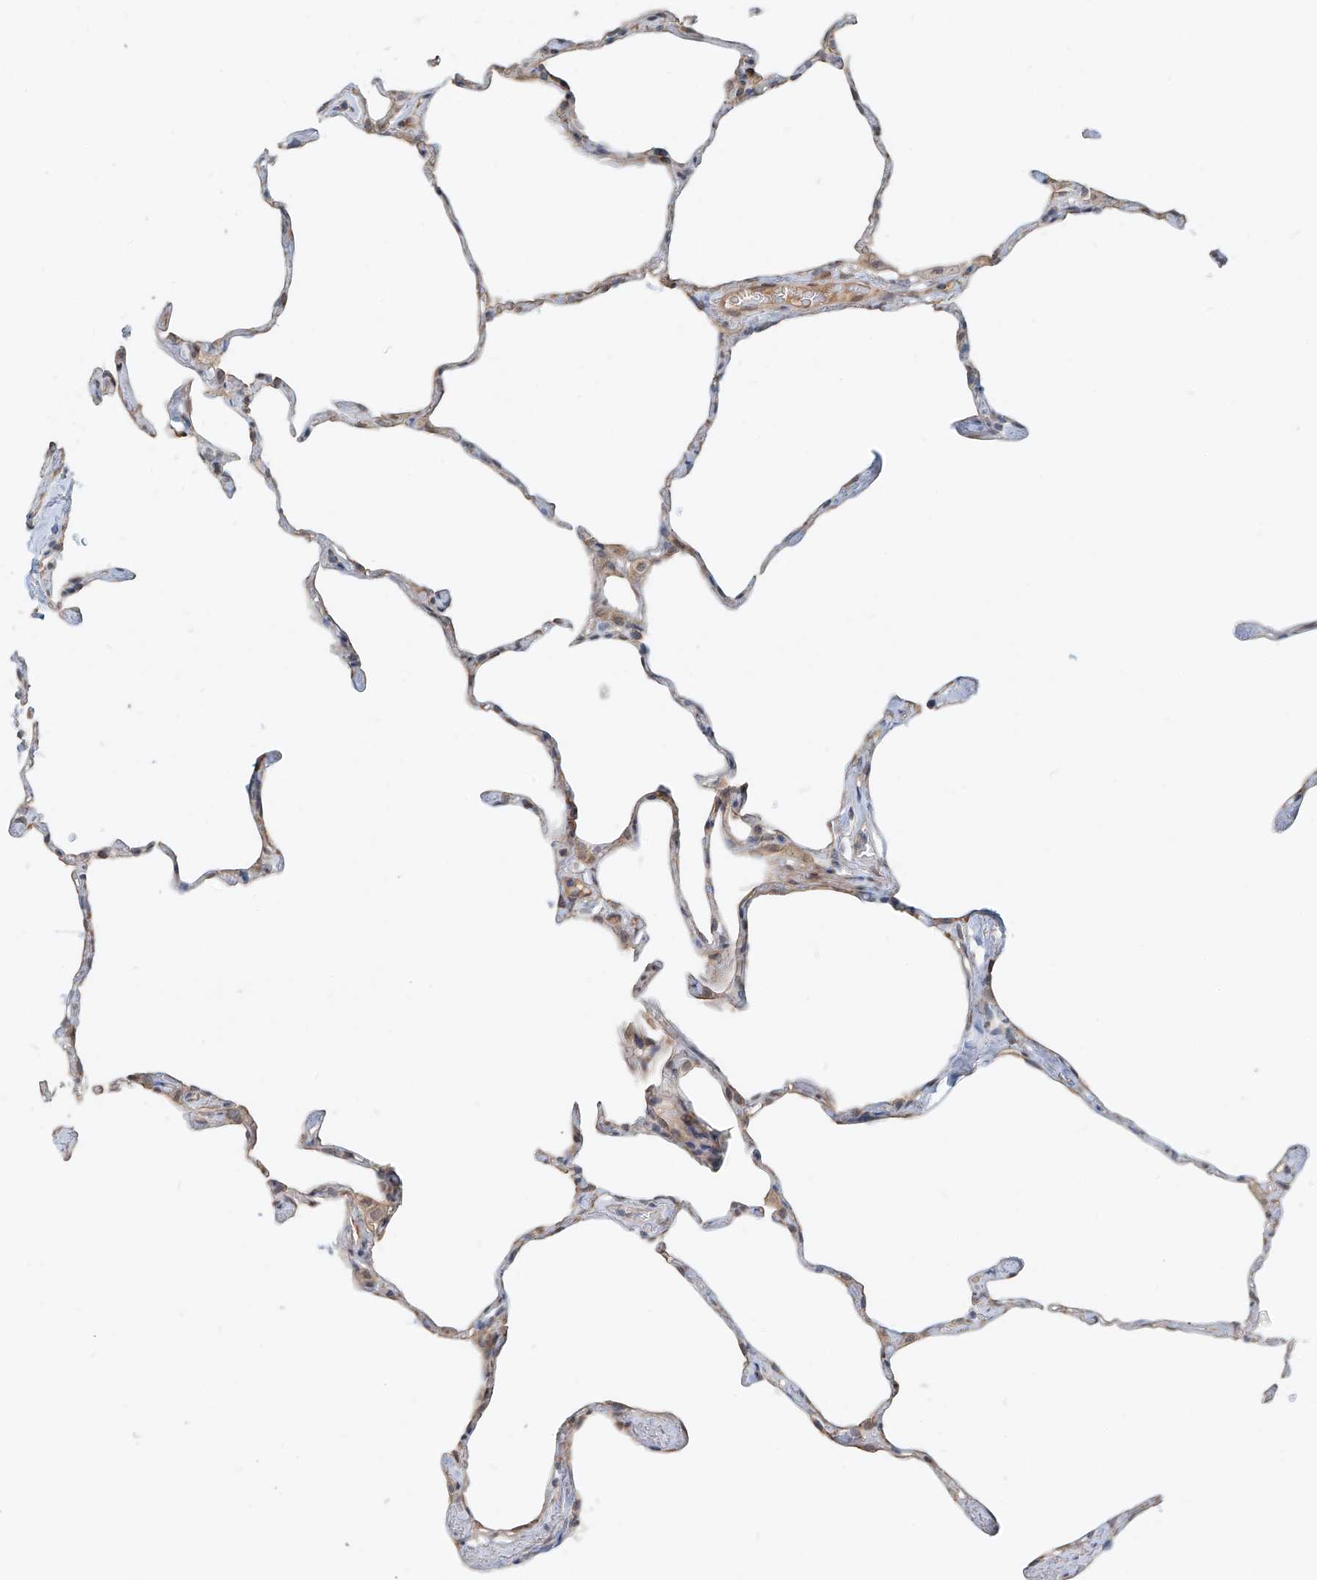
{"staining": {"intensity": "weak", "quantity": "25%-75%", "location": "cytoplasmic/membranous"}, "tissue": "lung", "cell_type": "Alveolar cells", "image_type": "normal", "snomed": [{"axis": "morphology", "description": "Normal tissue, NOS"}, {"axis": "topography", "description": "Lung"}], "caption": "This is a micrograph of immunohistochemistry staining of benign lung, which shows weak positivity in the cytoplasmic/membranous of alveolar cells.", "gene": "SASH1", "patient": {"sex": "male", "age": 65}}